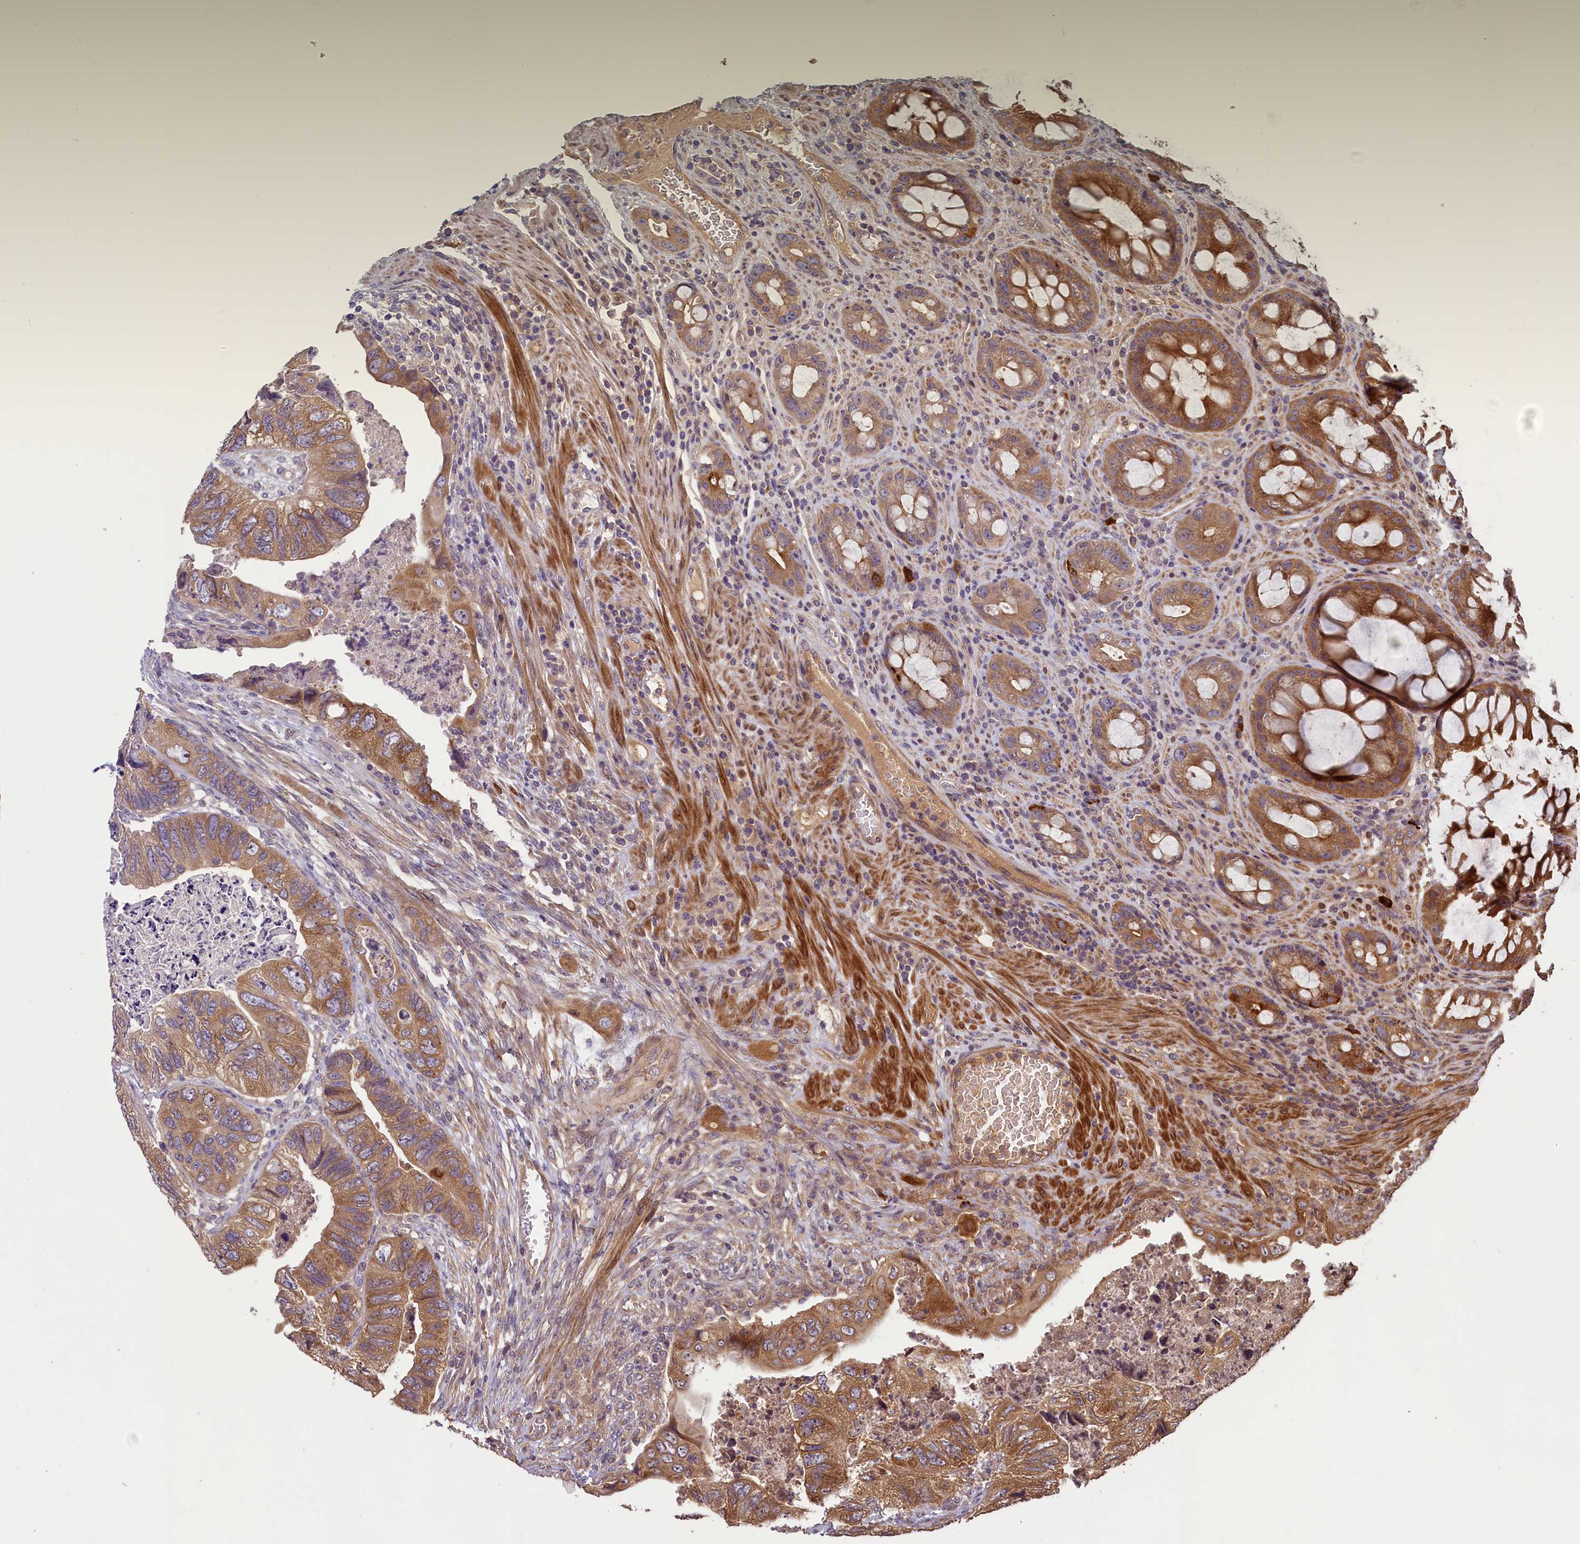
{"staining": {"intensity": "moderate", "quantity": ">75%", "location": "cytoplasmic/membranous"}, "tissue": "colorectal cancer", "cell_type": "Tumor cells", "image_type": "cancer", "snomed": [{"axis": "morphology", "description": "Adenocarcinoma, NOS"}, {"axis": "topography", "description": "Rectum"}], "caption": "Immunohistochemical staining of human colorectal adenocarcinoma displays medium levels of moderate cytoplasmic/membranous protein positivity in approximately >75% of tumor cells.", "gene": "NUDT6", "patient": {"sex": "male", "age": 63}}